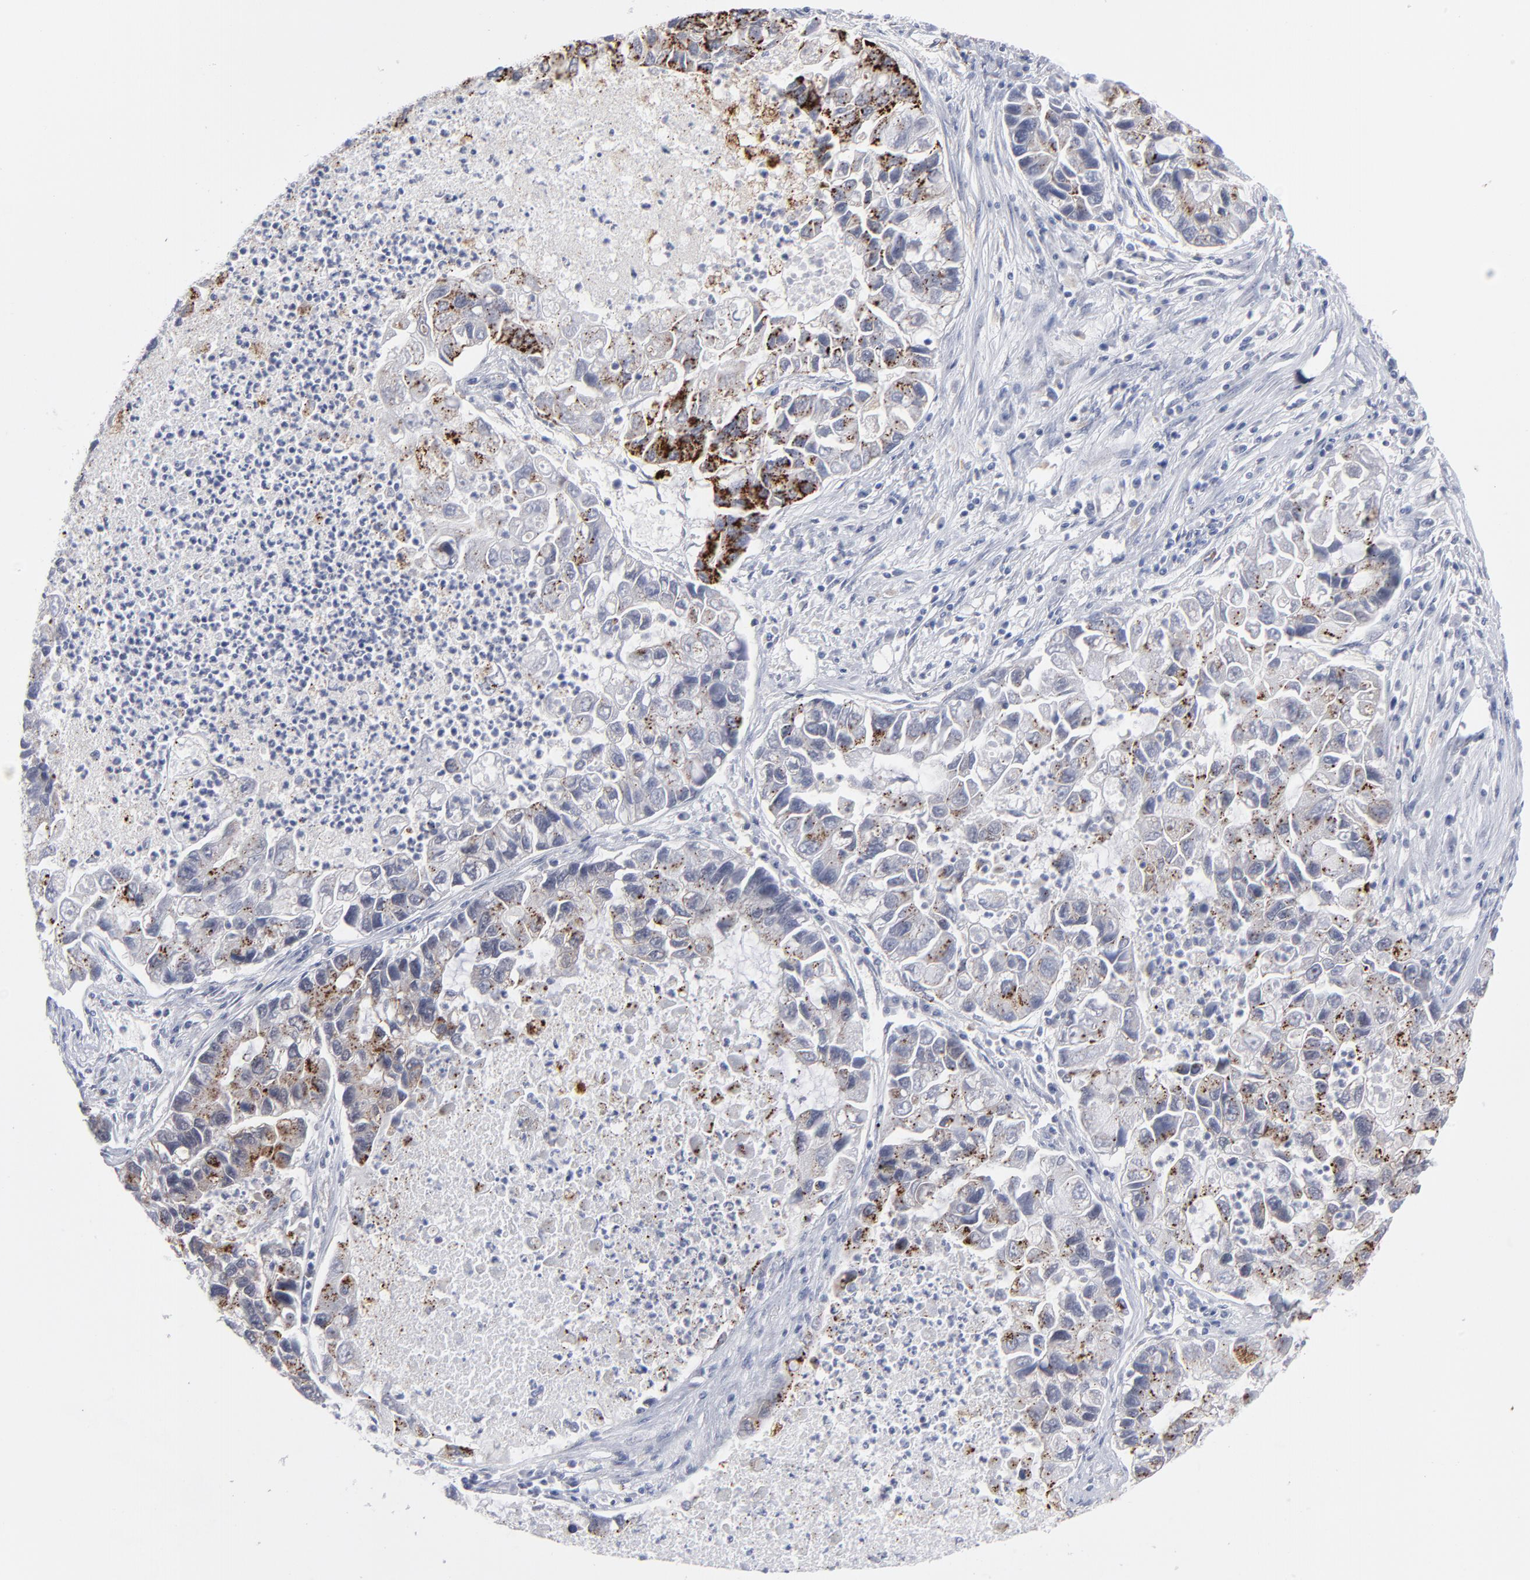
{"staining": {"intensity": "weak", "quantity": "25%-75%", "location": "cytoplasmic/membranous"}, "tissue": "lung cancer", "cell_type": "Tumor cells", "image_type": "cancer", "snomed": [{"axis": "morphology", "description": "Adenocarcinoma, NOS"}, {"axis": "topography", "description": "Lung"}], "caption": "Protein expression analysis of lung adenocarcinoma demonstrates weak cytoplasmic/membranous expression in approximately 25%-75% of tumor cells.", "gene": "NBN", "patient": {"sex": "female", "age": 51}}